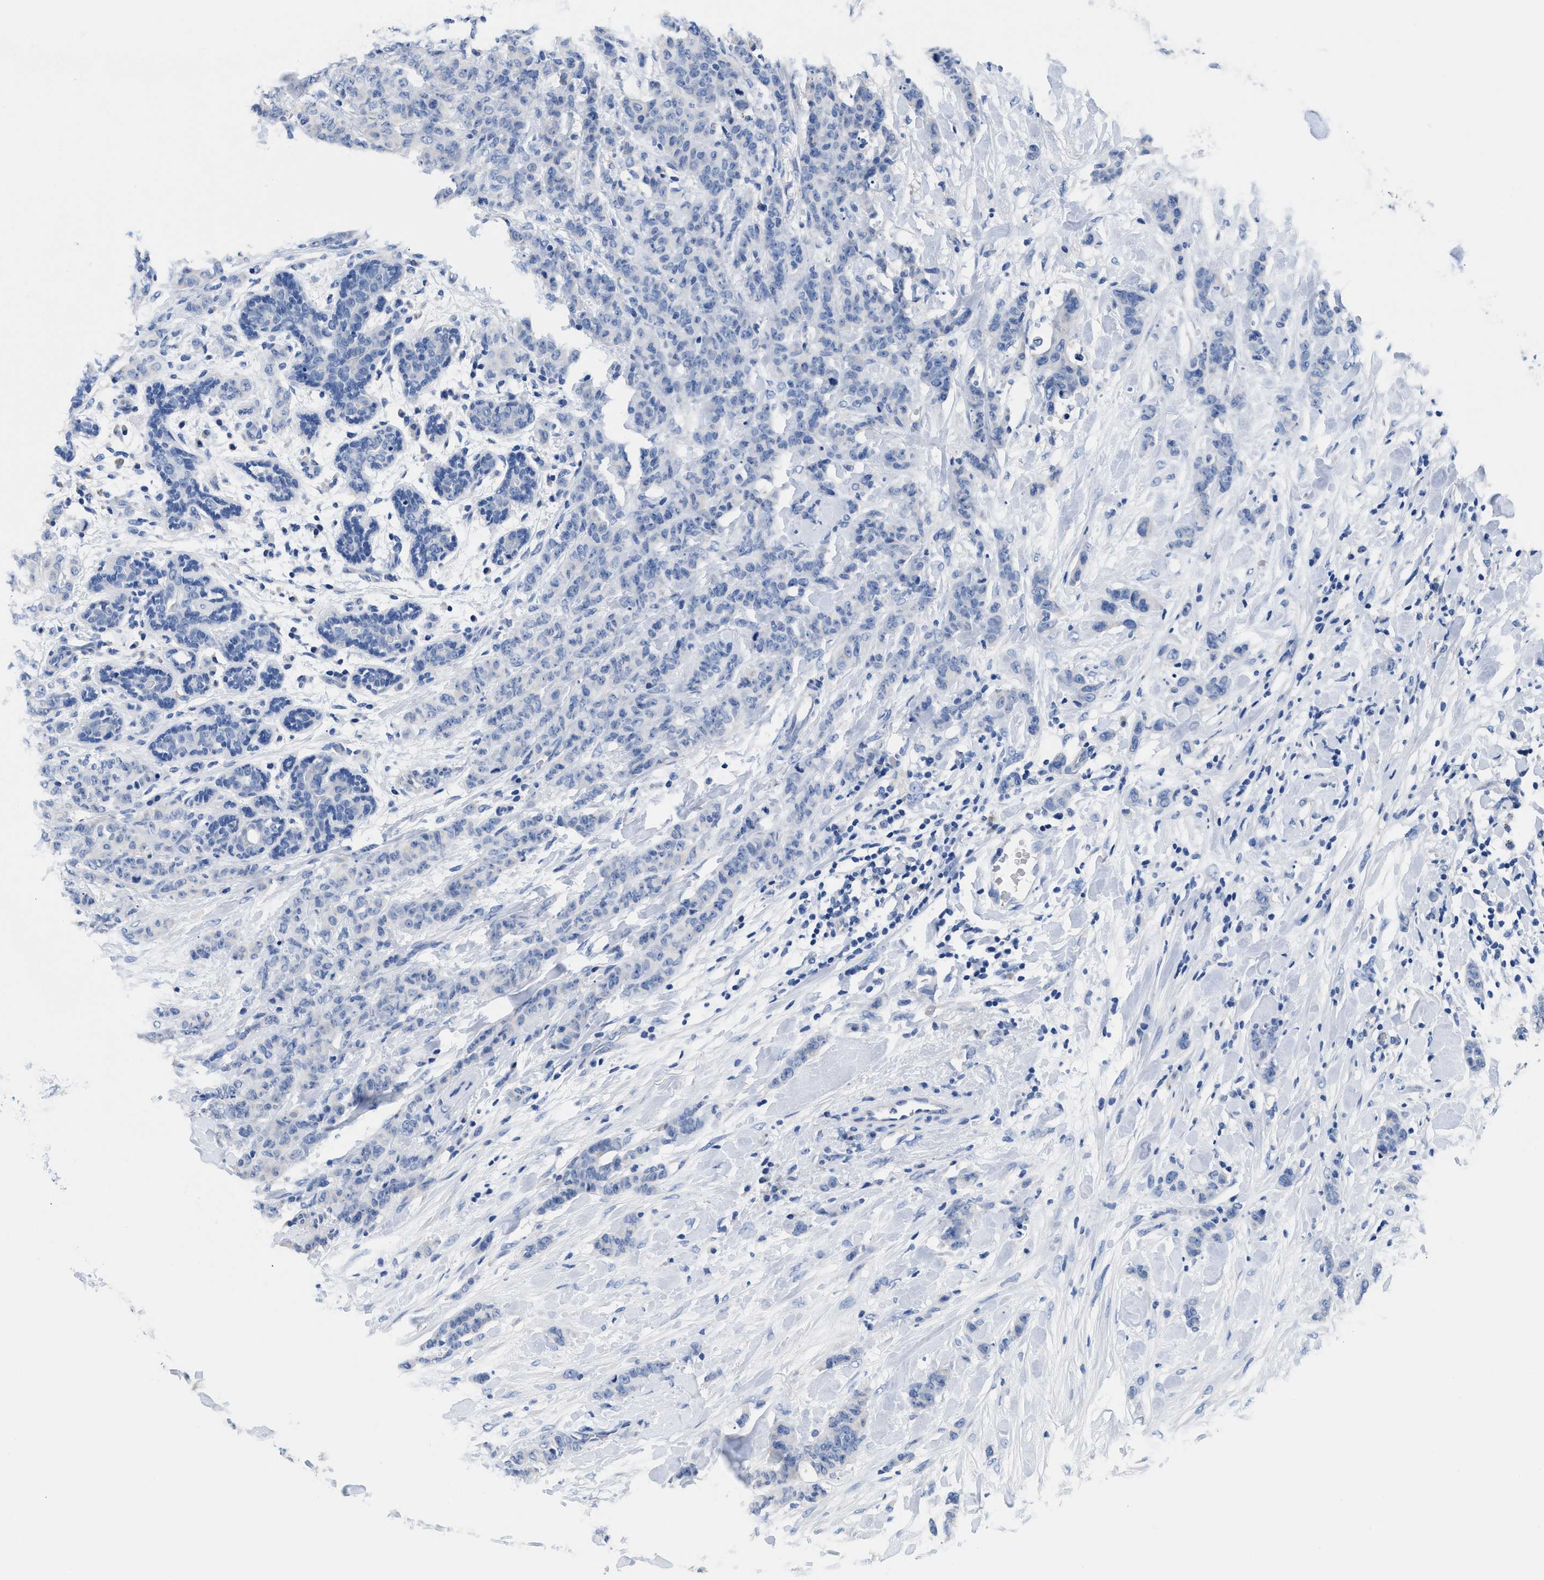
{"staining": {"intensity": "negative", "quantity": "none", "location": "none"}, "tissue": "breast cancer", "cell_type": "Tumor cells", "image_type": "cancer", "snomed": [{"axis": "morphology", "description": "Normal tissue, NOS"}, {"axis": "morphology", "description": "Duct carcinoma"}, {"axis": "topography", "description": "Breast"}], "caption": "Breast cancer (invasive ductal carcinoma) stained for a protein using IHC demonstrates no staining tumor cells.", "gene": "SLFN13", "patient": {"sex": "female", "age": 40}}